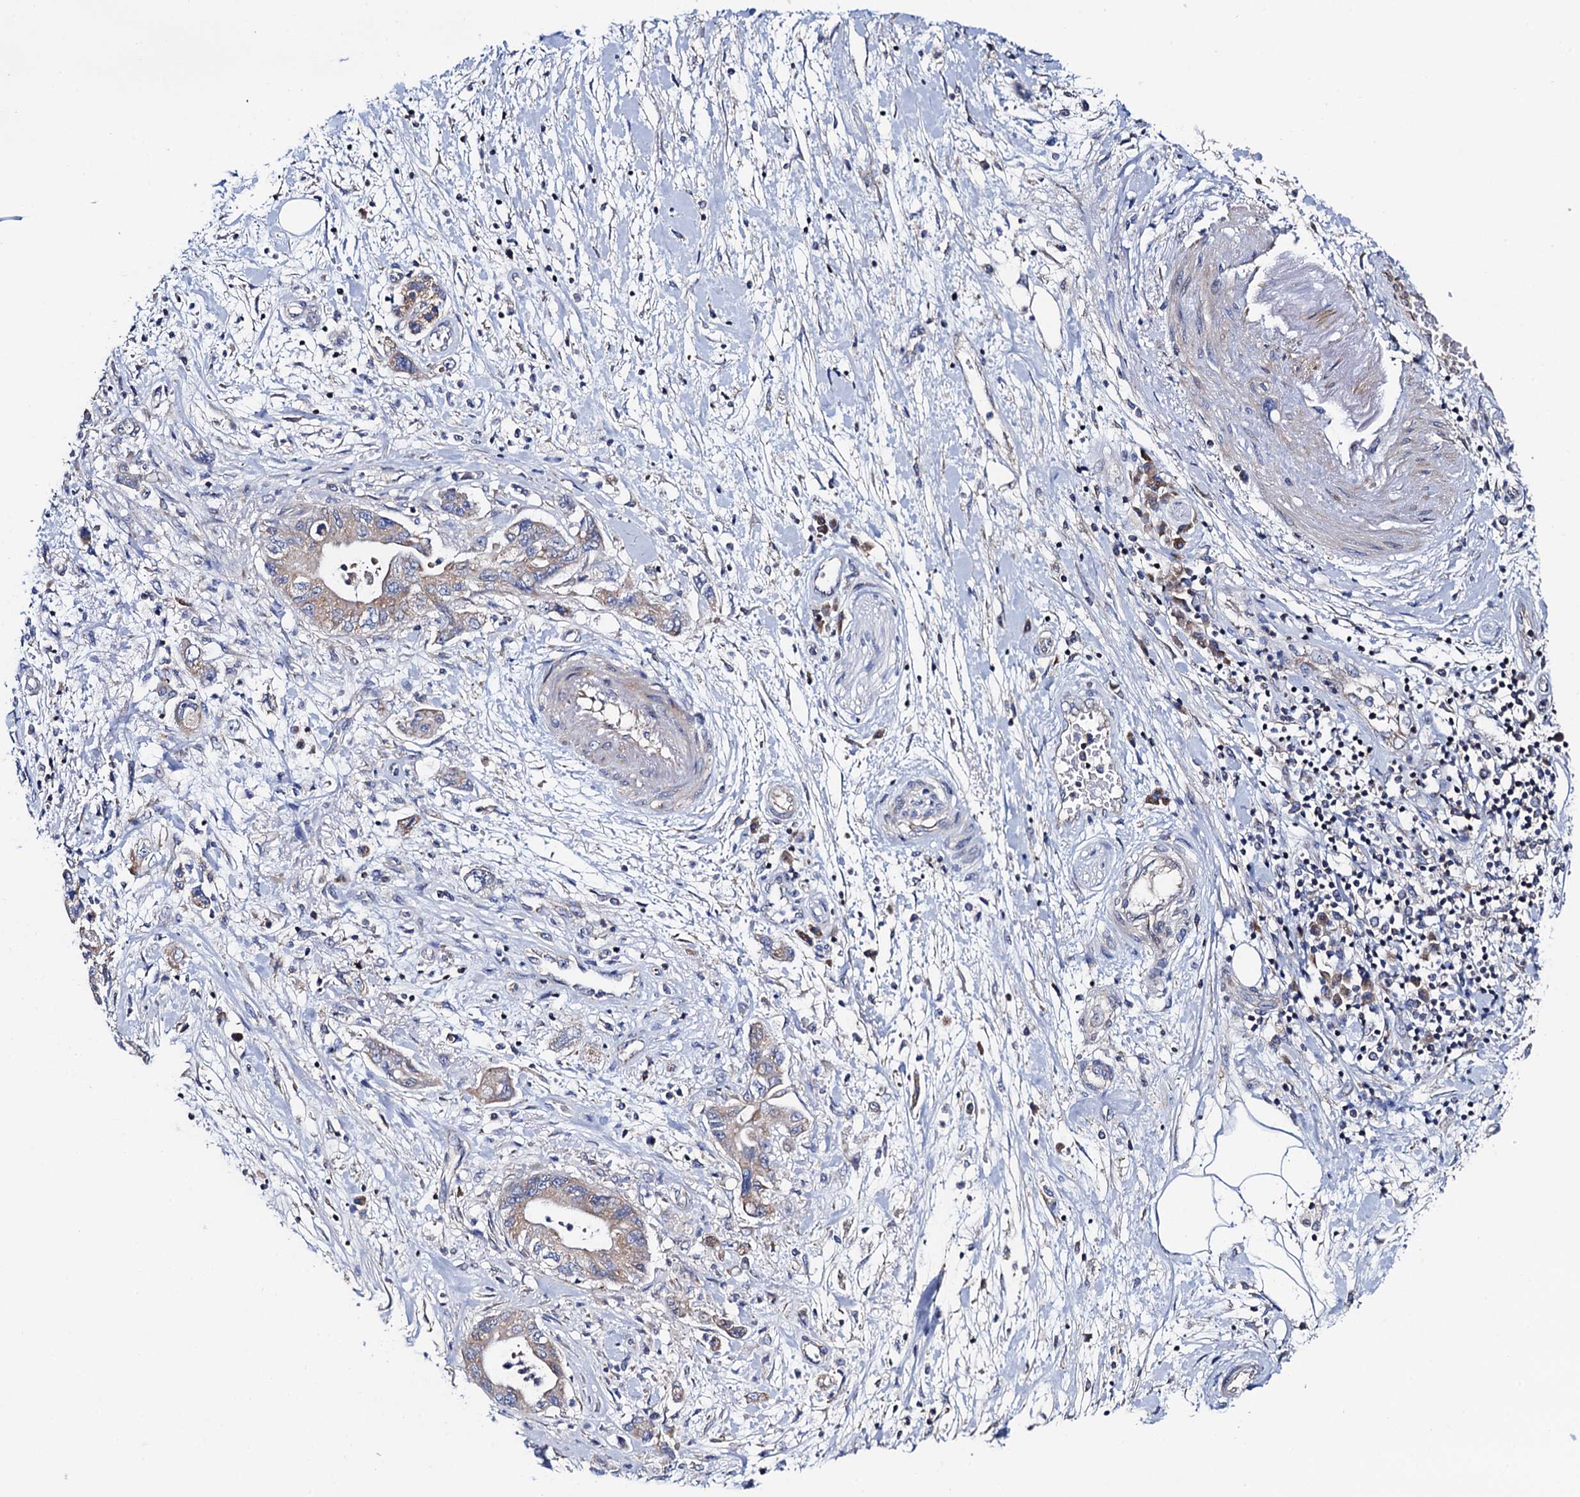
{"staining": {"intensity": "weak", "quantity": "<25%", "location": "cytoplasmic/membranous"}, "tissue": "pancreatic cancer", "cell_type": "Tumor cells", "image_type": "cancer", "snomed": [{"axis": "morphology", "description": "Adenocarcinoma, NOS"}, {"axis": "topography", "description": "Pancreas"}], "caption": "Tumor cells are negative for protein expression in human pancreatic cancer. (Stains: DAB (3,3'-diaminobenzidine) immunohistochemistry (IHC) with hematoxylin counter stain, Microscopy: brightfield microscopy at high magnification).", "gene": "MRPL48", "patient": {"sex": "female", "age": 73}}